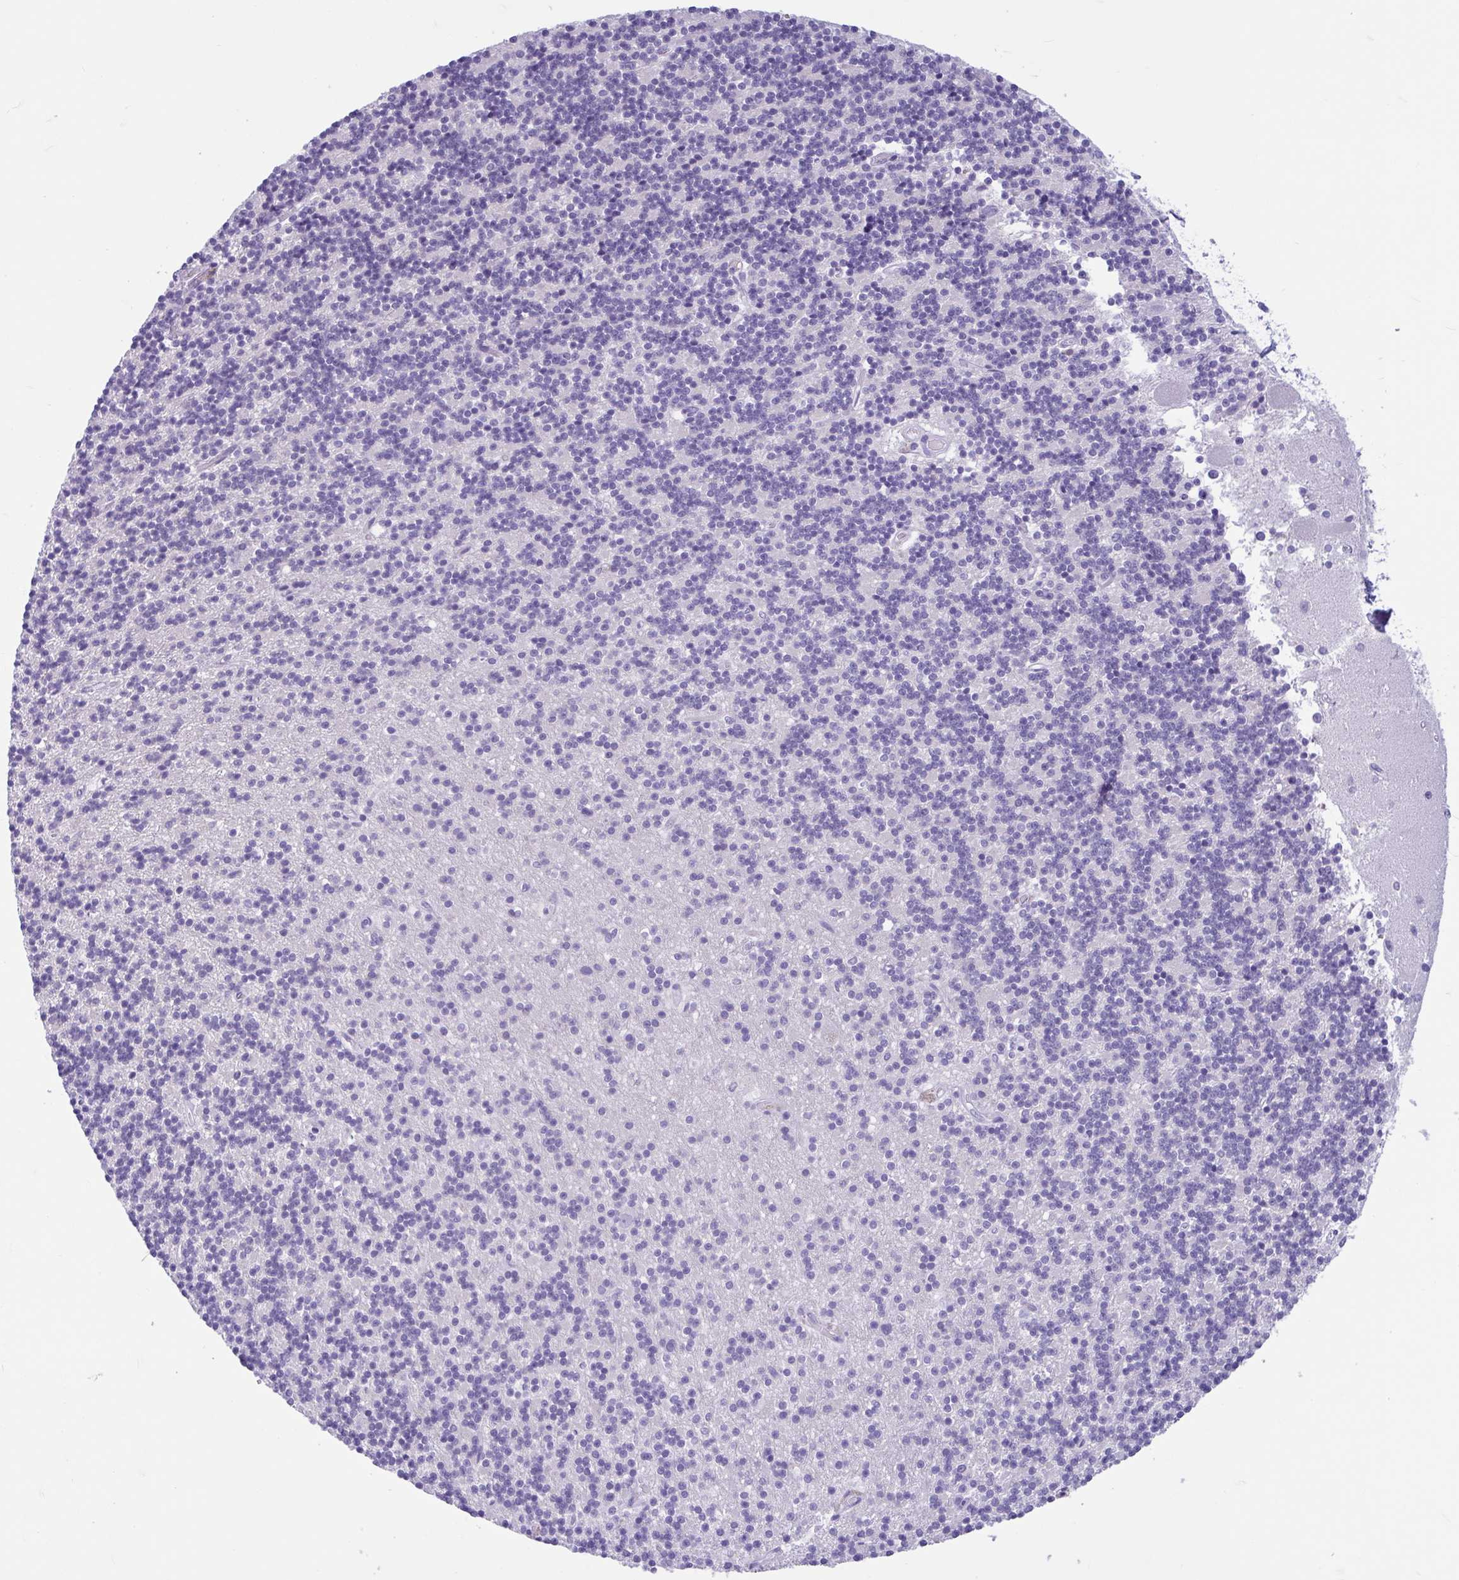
{"staining": {"intensity": "negative", "quantity": "none", "location": "none"}, "tissue": "cerebellum", "cell_type": "Cells in granular layer", "image_type": "normal", "snomed": [{"axis": "morphology", "description": "Normal tissue, NOS"}, {"axis": "topography", "description": "Cerebellum"}], "caption": "Immunohistochemistry (IHC) photomicrograph of unremarkable cerebellum: cerebellum stained with DAB (3,3'-diaminobenzidine) reveals no significant protein staining in cells in granular layer. (IHC, brightfield microscopy, high magnification).", "gene": "ENSG00000274792", "patient": {"sex": "male", "age": 54}}